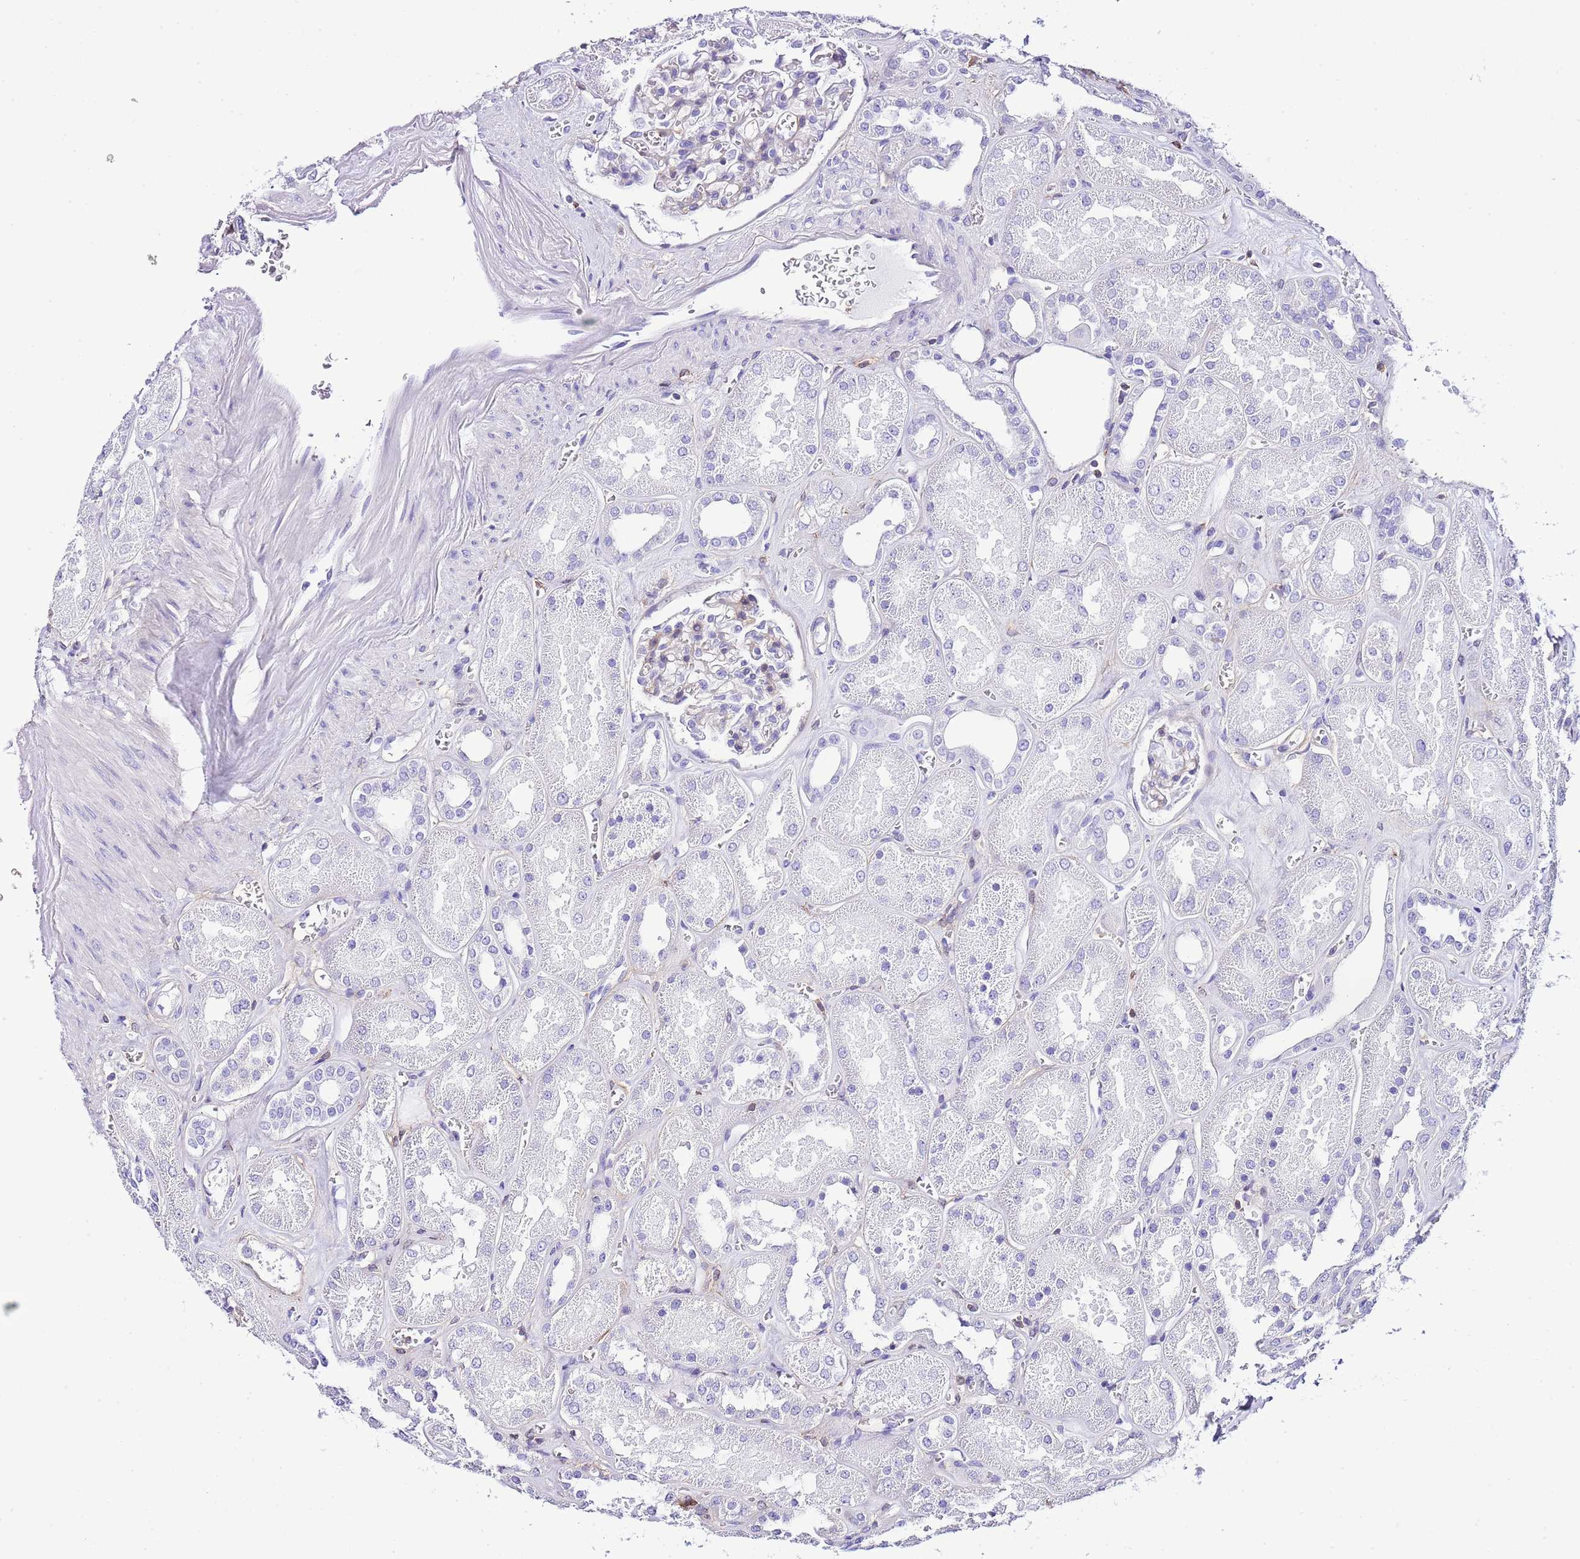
{"staining": {"intensity": "weak", "quantity": "<25%", "location": "cytoplasmic/membranous"}, "tissue": "kidney", "cell_type": "Cells in glomeruli", "image_type": "normal", "snomed": [{"axis": "morphology", "description": "Normal tissue, NOS"}, {"axis": "morphology", "description": "Adenocarcinoma, NOS"}, {"axis": "topography", "description": "Kidney"}], "caption": "The image shows no staining of cells in glomeruli in benign kidney.", "gene": "CNN2", "patient": {"sex": "female", "age": 68}}